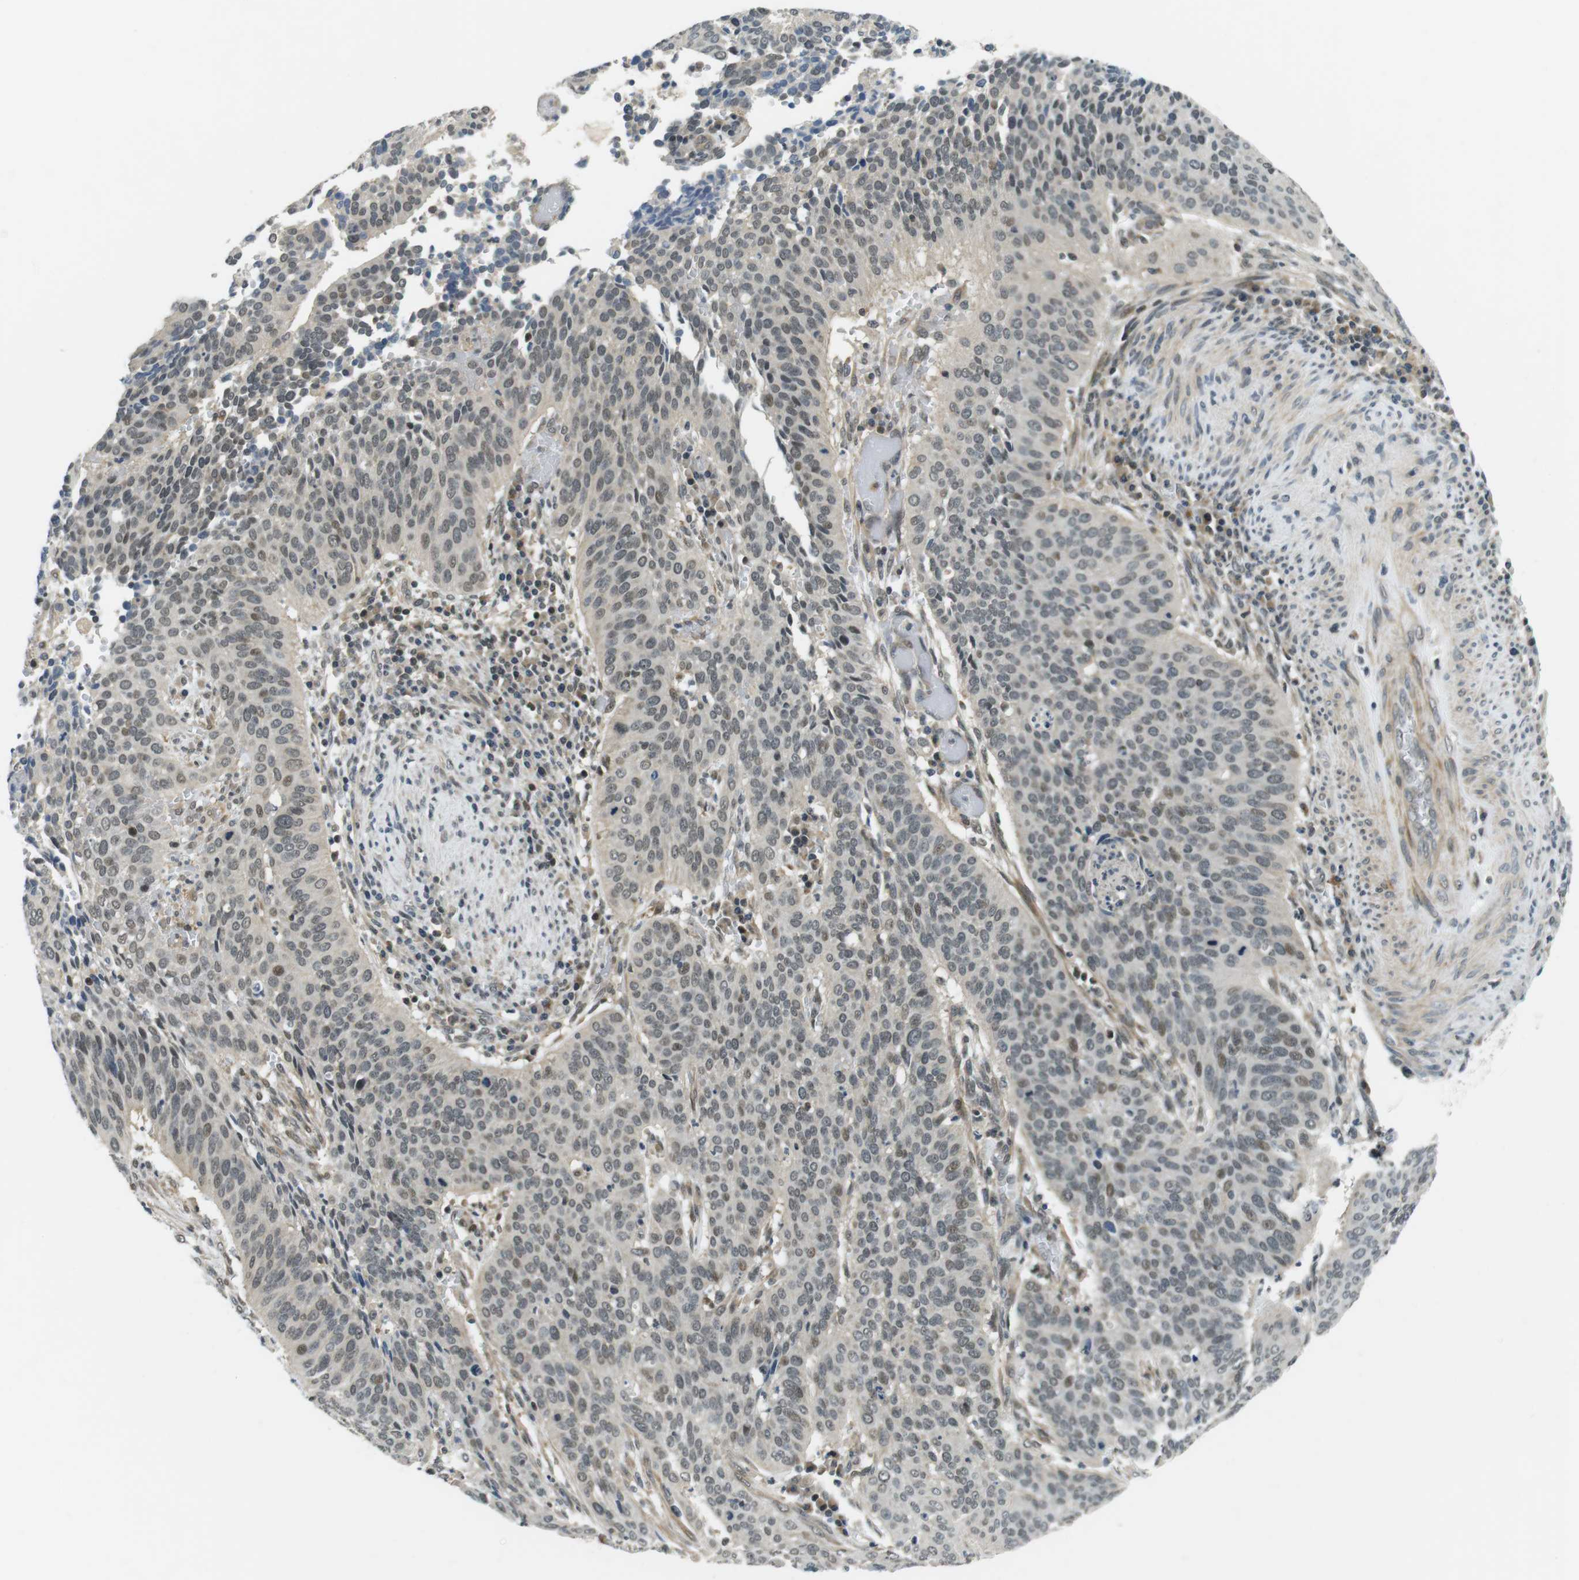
{"staining": {"intensity": "weak", "quantity": "25%-75%", "location": "nuclear"}, "tissue": "cervical cancer", "cell_type": "Tumor cells", "image_type": "cancer", "snomed": [{"axis": "morphology", "description": "Normal tissue, NOS"}, {"axis": "morphology", "description": "Squamous cell carcinoma, NOS"}, {"axis": "topography", "description": "Cervix"}], "caption": "A high-resolution micrograph shows IHC staining of cervical cancer (squamous cell carcinoma), which shows weak nuclear expression in about 25%-75% of tumor cells.", "gene": "BRD4", "patient": {"sex": "female", "age": 39}}